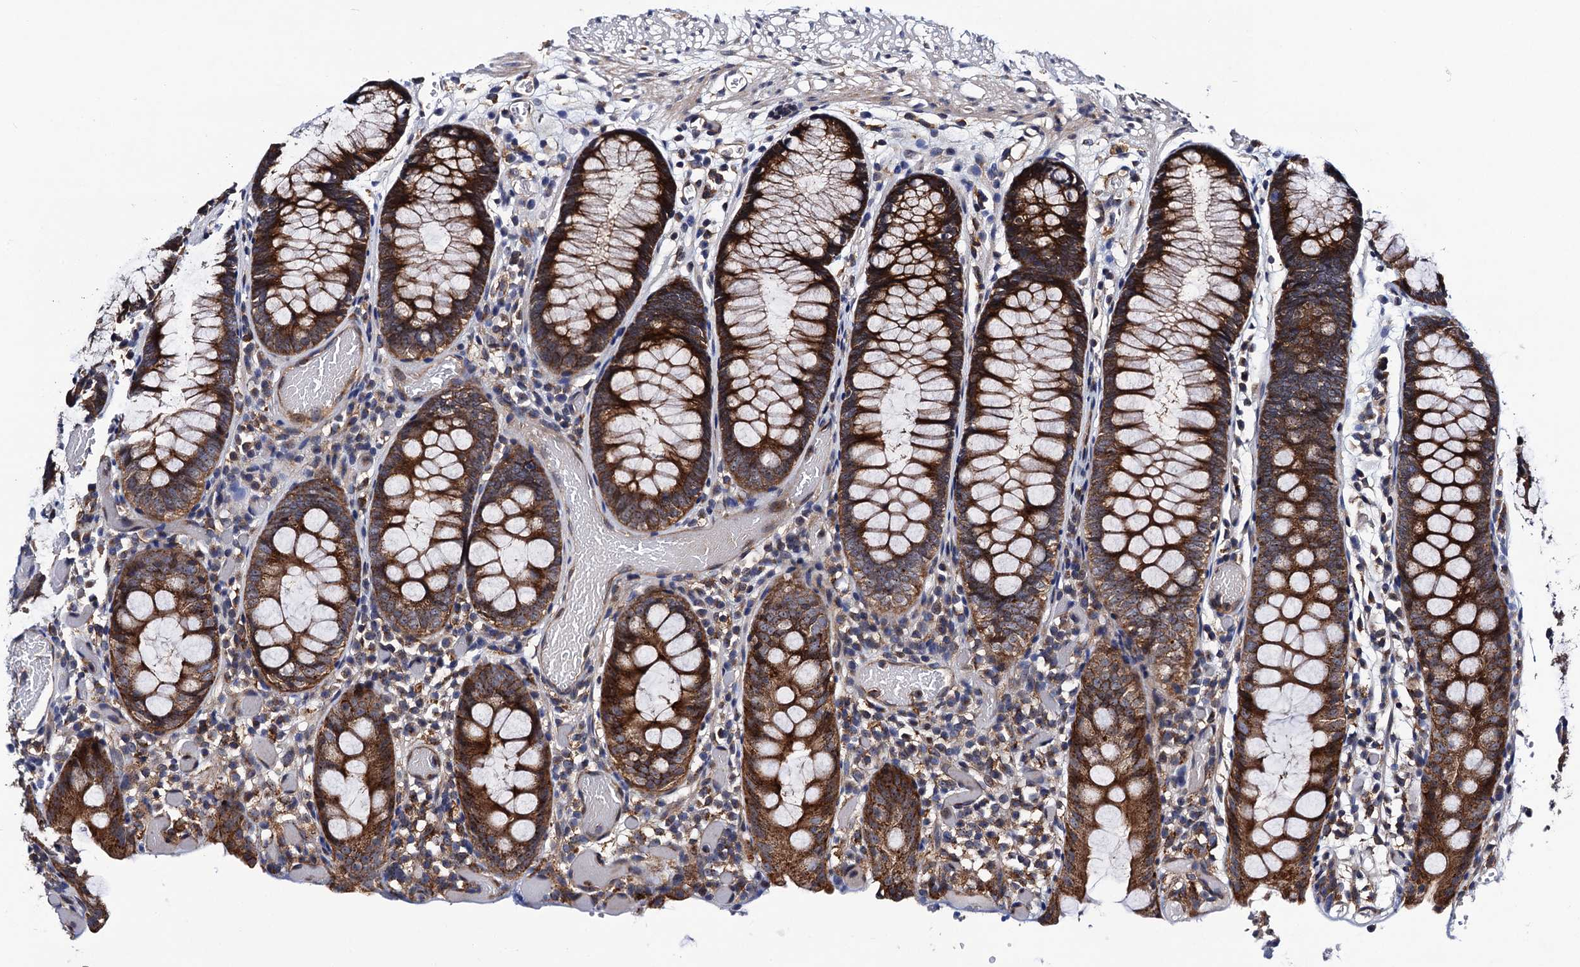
{"staining": {"intensity": "moderate", "quantity": ">75%", "location": "cytoplasmic/membranous"}, "tissue": "colon", "cell_type": "Endothelial cells", "image_type": "normal", "snomed": [{"axis": "morphology", "description": "Normal tissue, NOS"}, {"axis": "topography", "description": "Colon"}], "caption": "DAB immunohistochemical staining of unremarkable human colon exhibits moderate cytoplasmic/membranous protein positivity in about >75% of endothelial cells. (brown staining indicates protein expression, while blue staining denotes nuclei).", "gene": "VPS35", "patient": {"sex": "male", "age": 14}}